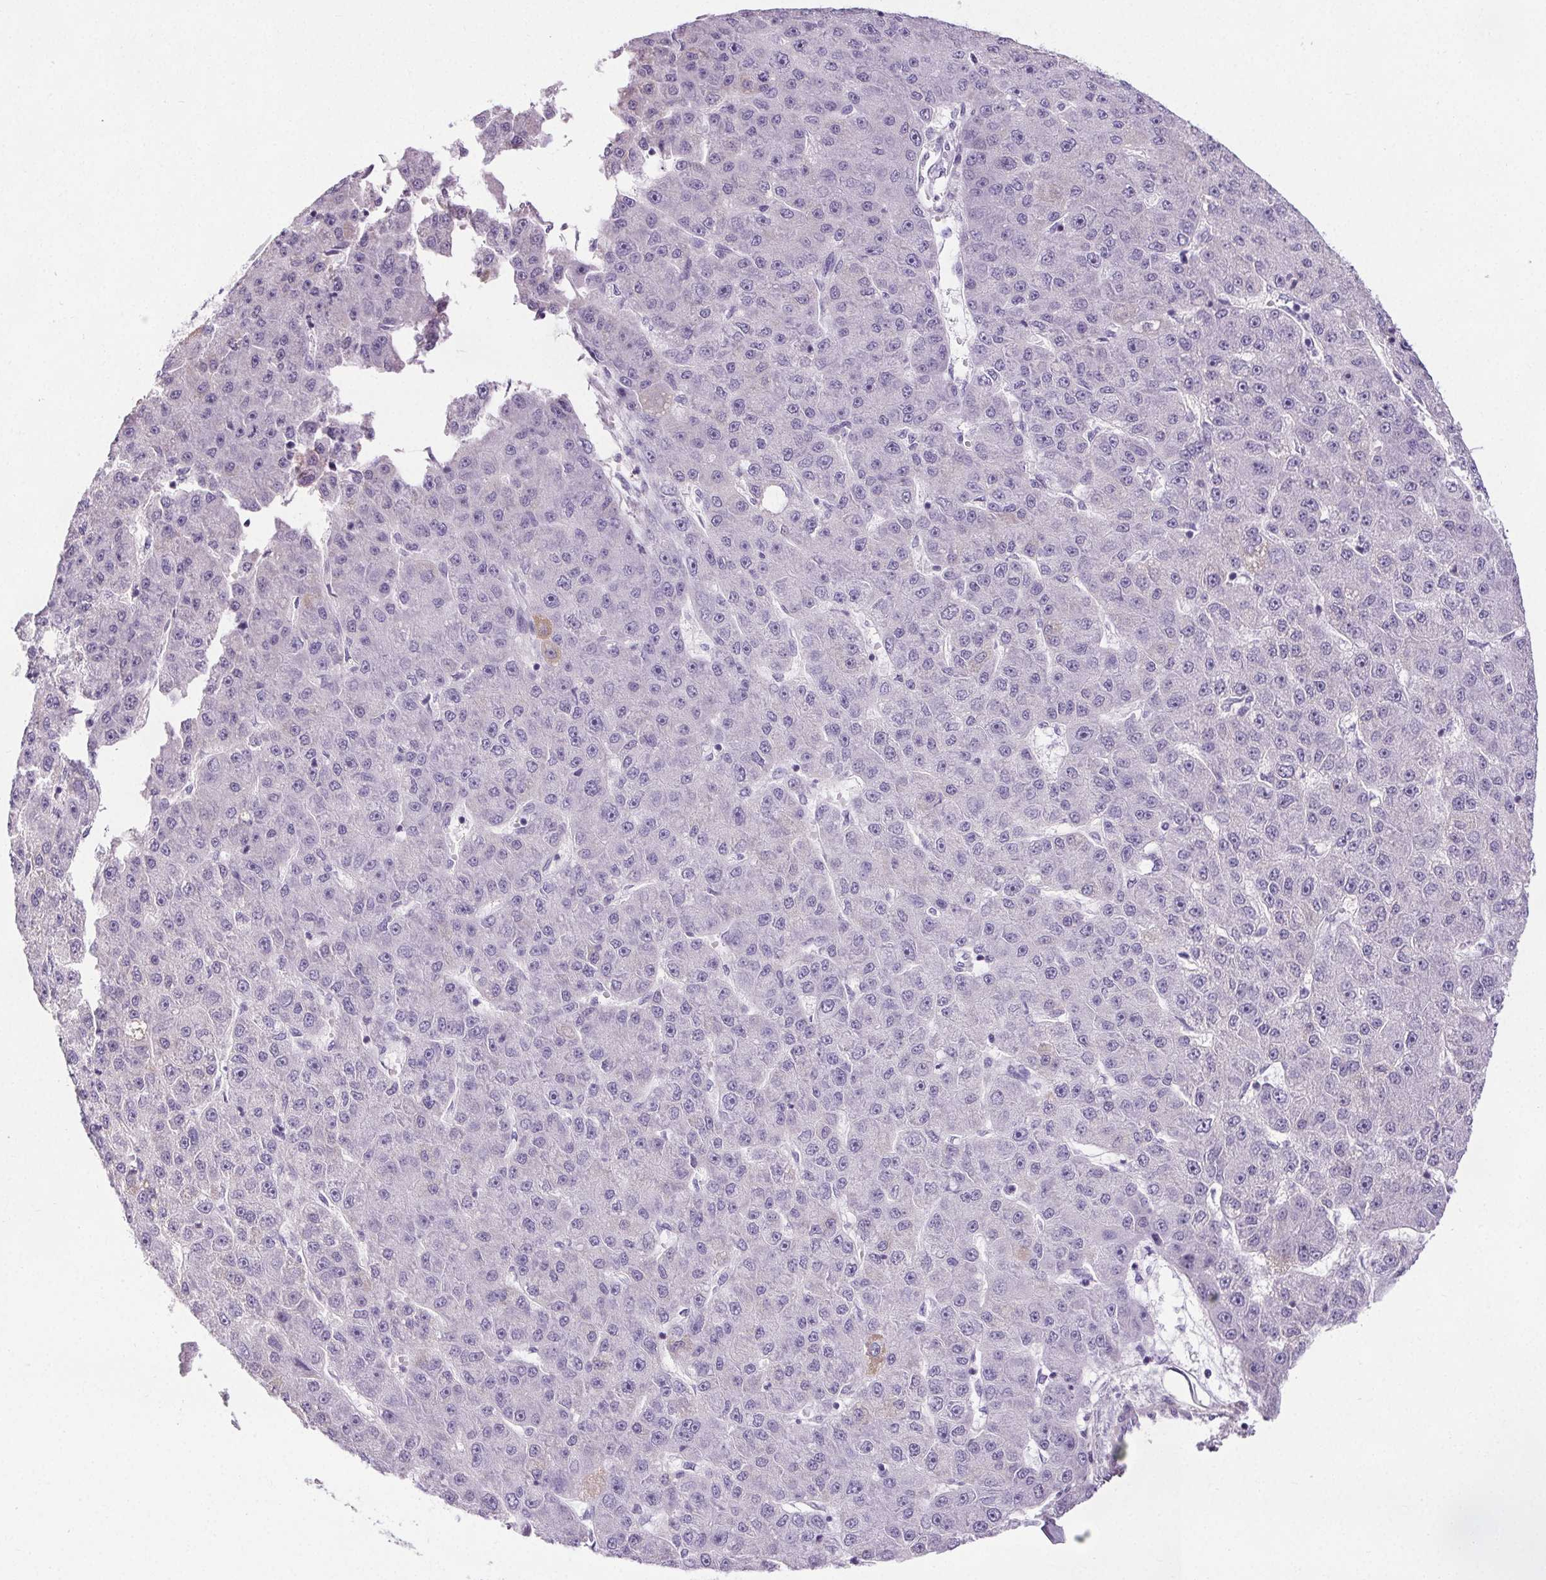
{"staining": {"intensity": "negative", "quantity": "none", "location": "none"}, "tissue": "liver cancer", "cell_type": "Tumor cells", "image_type": "cancer", "snomed": [{"axis": "morphology", "description": "Carcinoma, Hepatocellular, NOS"}, {"axis": "topography", "description": "Liver"}], "caption": "Tumor cells show no significant expression in liver cancer (hepatocellular carcinoma).", "gene": "ELAVL2", "patient": {"sex": "male", "age": 67}}